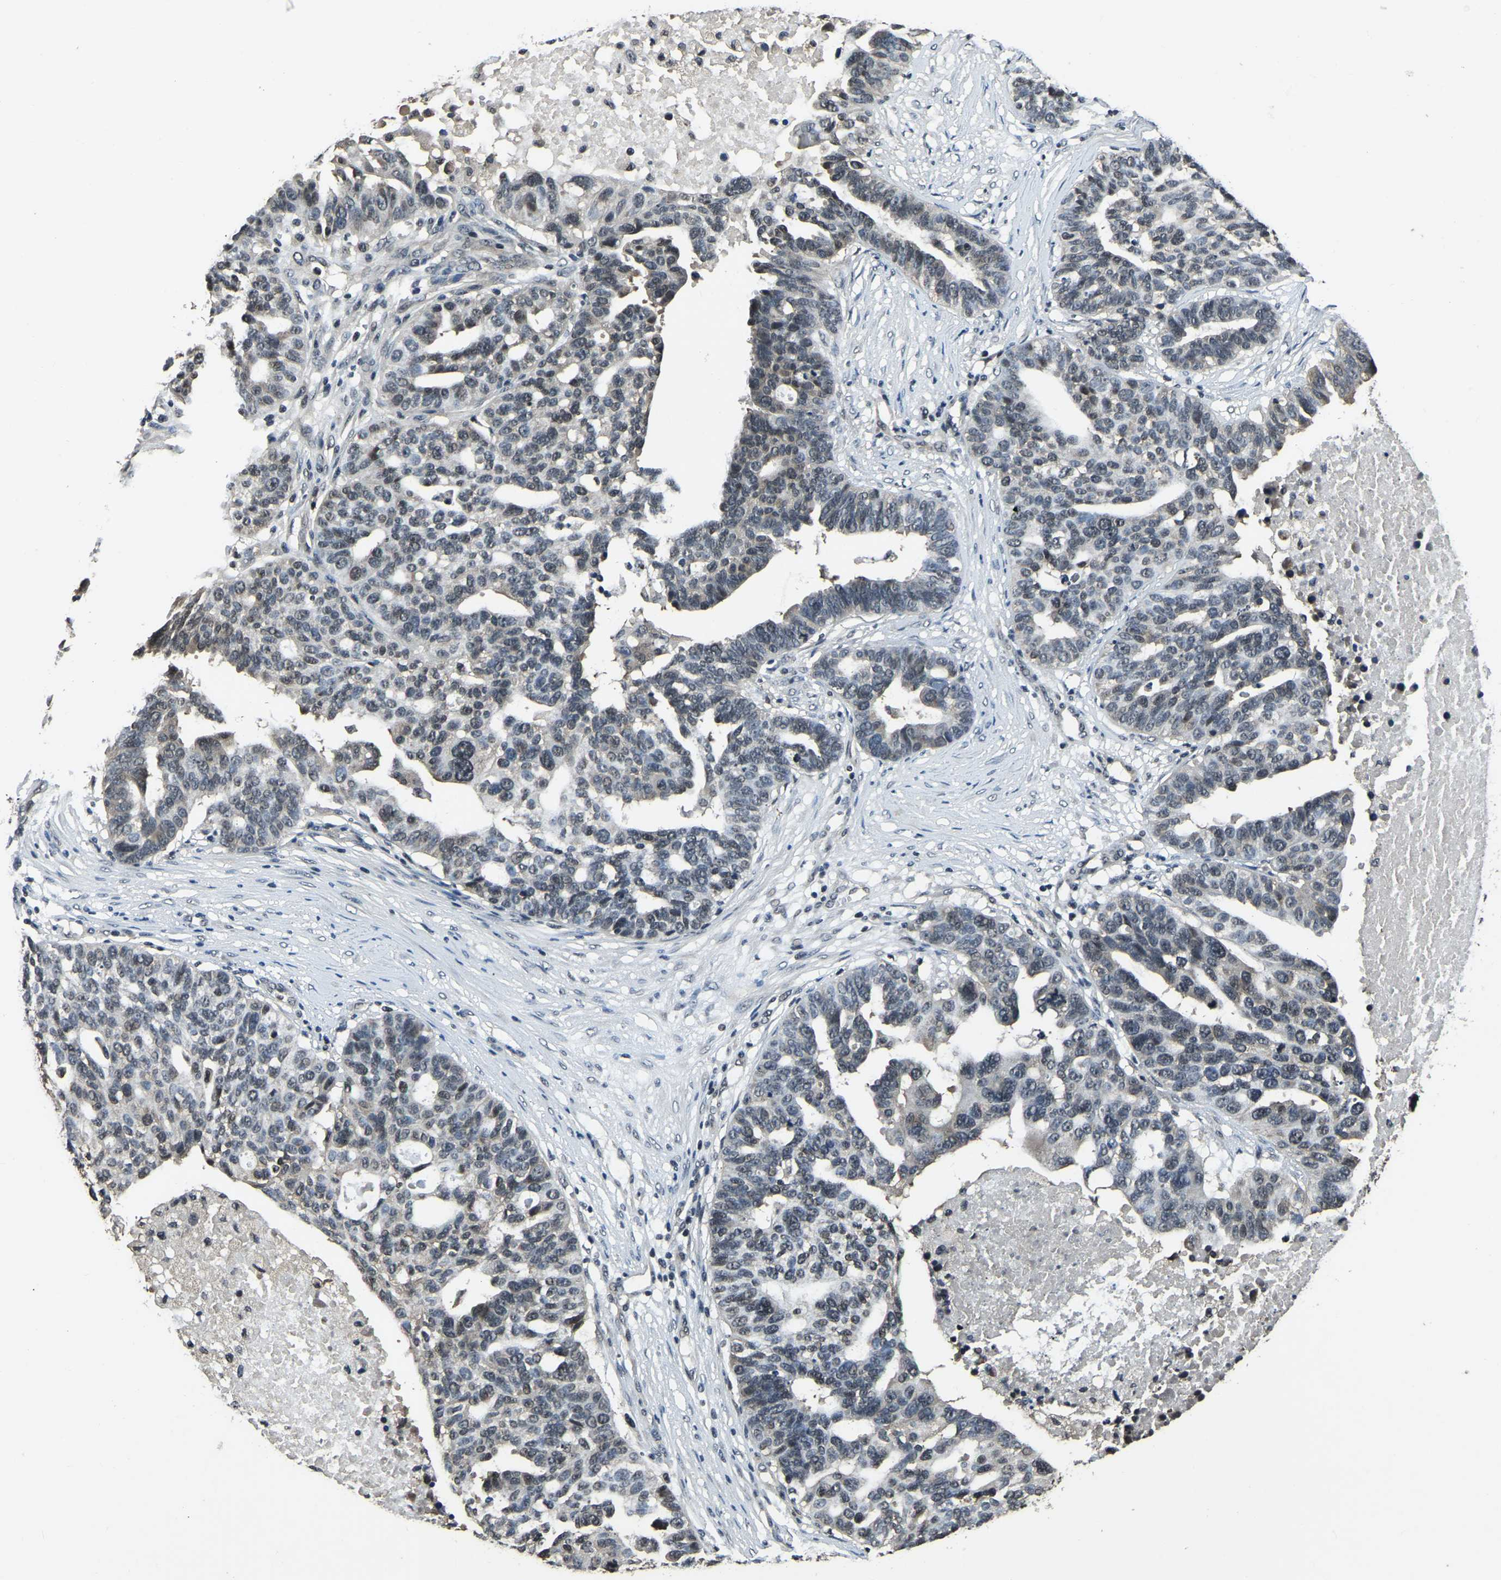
{"staining": {"intensity": "negative", "quantity": "none", "location": "none"}, "tissue": "ovarian cancer", "cell_type": "Tumor cells", "image_type": "cancer", "snomed": [{"axis": "morphology", "description": "Cystadenocarcinoma, serous, NOS"}, {"axis": "topography", "description": "Ovary"}], "caption": "Protein analysis of ovarian cancer demonstrates no significant staining in tumor cells. (DAB (3,3'-diaminobenzidine) immunohistochemistry with hematoxylin counter stain).", "gene": "ANKIB1", "patient": {"sex": "female", "age": 59}}